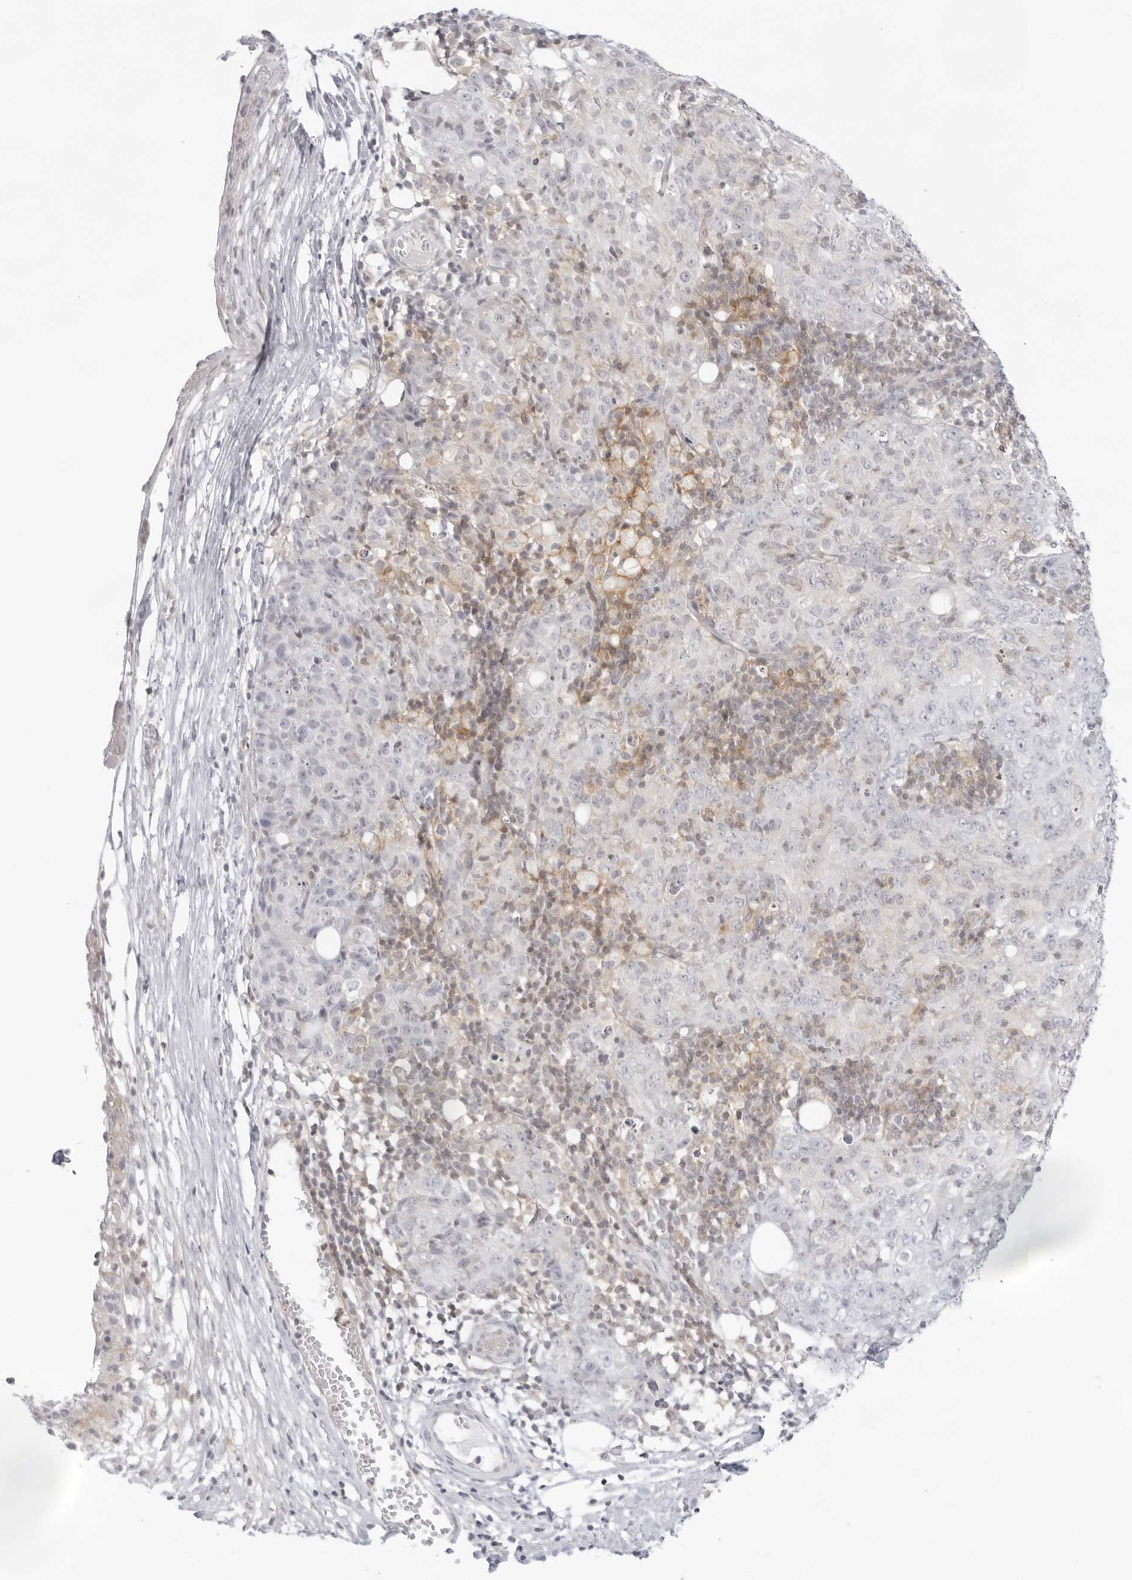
{"staining": {"intensity": "negative", "quantity": "none", "location": "none"}, "tissue": "ovarian cancer", "cell_type": "Tumor cells", "image_type": "cancer", "snomed": [{"axis": "morphology", "description": "Carcinoma, endometroid"}, {"axis": "topography", "description": "Ovary"}], "caption": "DAB immunohistochemical staining of human ovarian cancer (endometroid carcinoma) demonstrates no significant expression in tumor cells.", "gene": "TNFRSF14", "patient": {"sex": "female", "age": 42}}